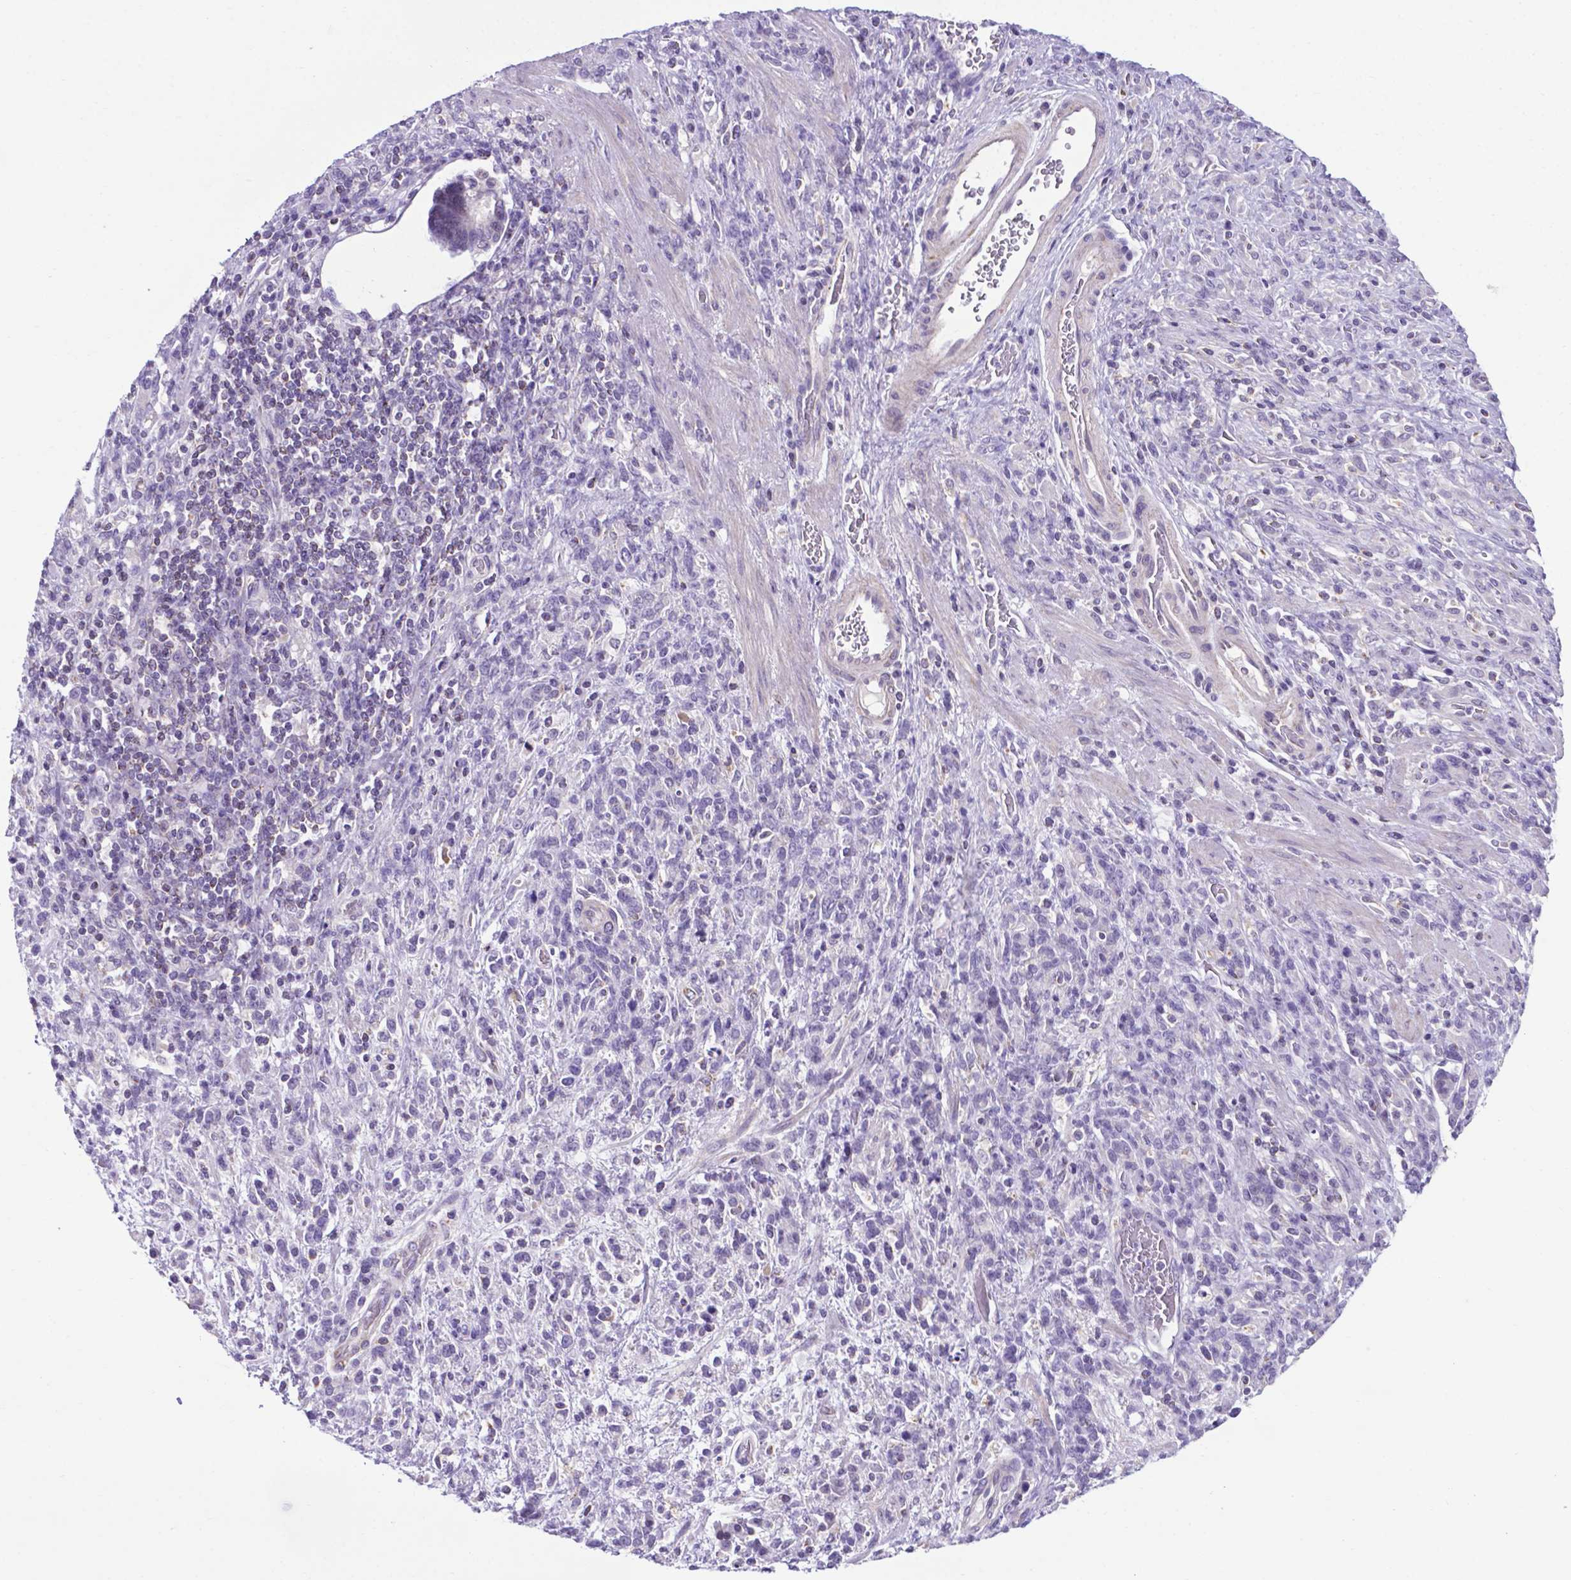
{"staining": {"intensity": "negative", "quantity": "none", "location": "none"}, "tissue": "stomach cancer", "cell_type": "Tumor cells", "image_type": "cancer", "snomed": [{"axis": "morphology", "description": "Adenocarcinoma, NOS"}, {"axis": "topography", "description": "Stomach"}], "caption": "Tumor cells show no significant positivity in stomach cancer (adenocarcinoma).", "gene": "POU3F3", "patient": {"sex": "female", "age": 57}}